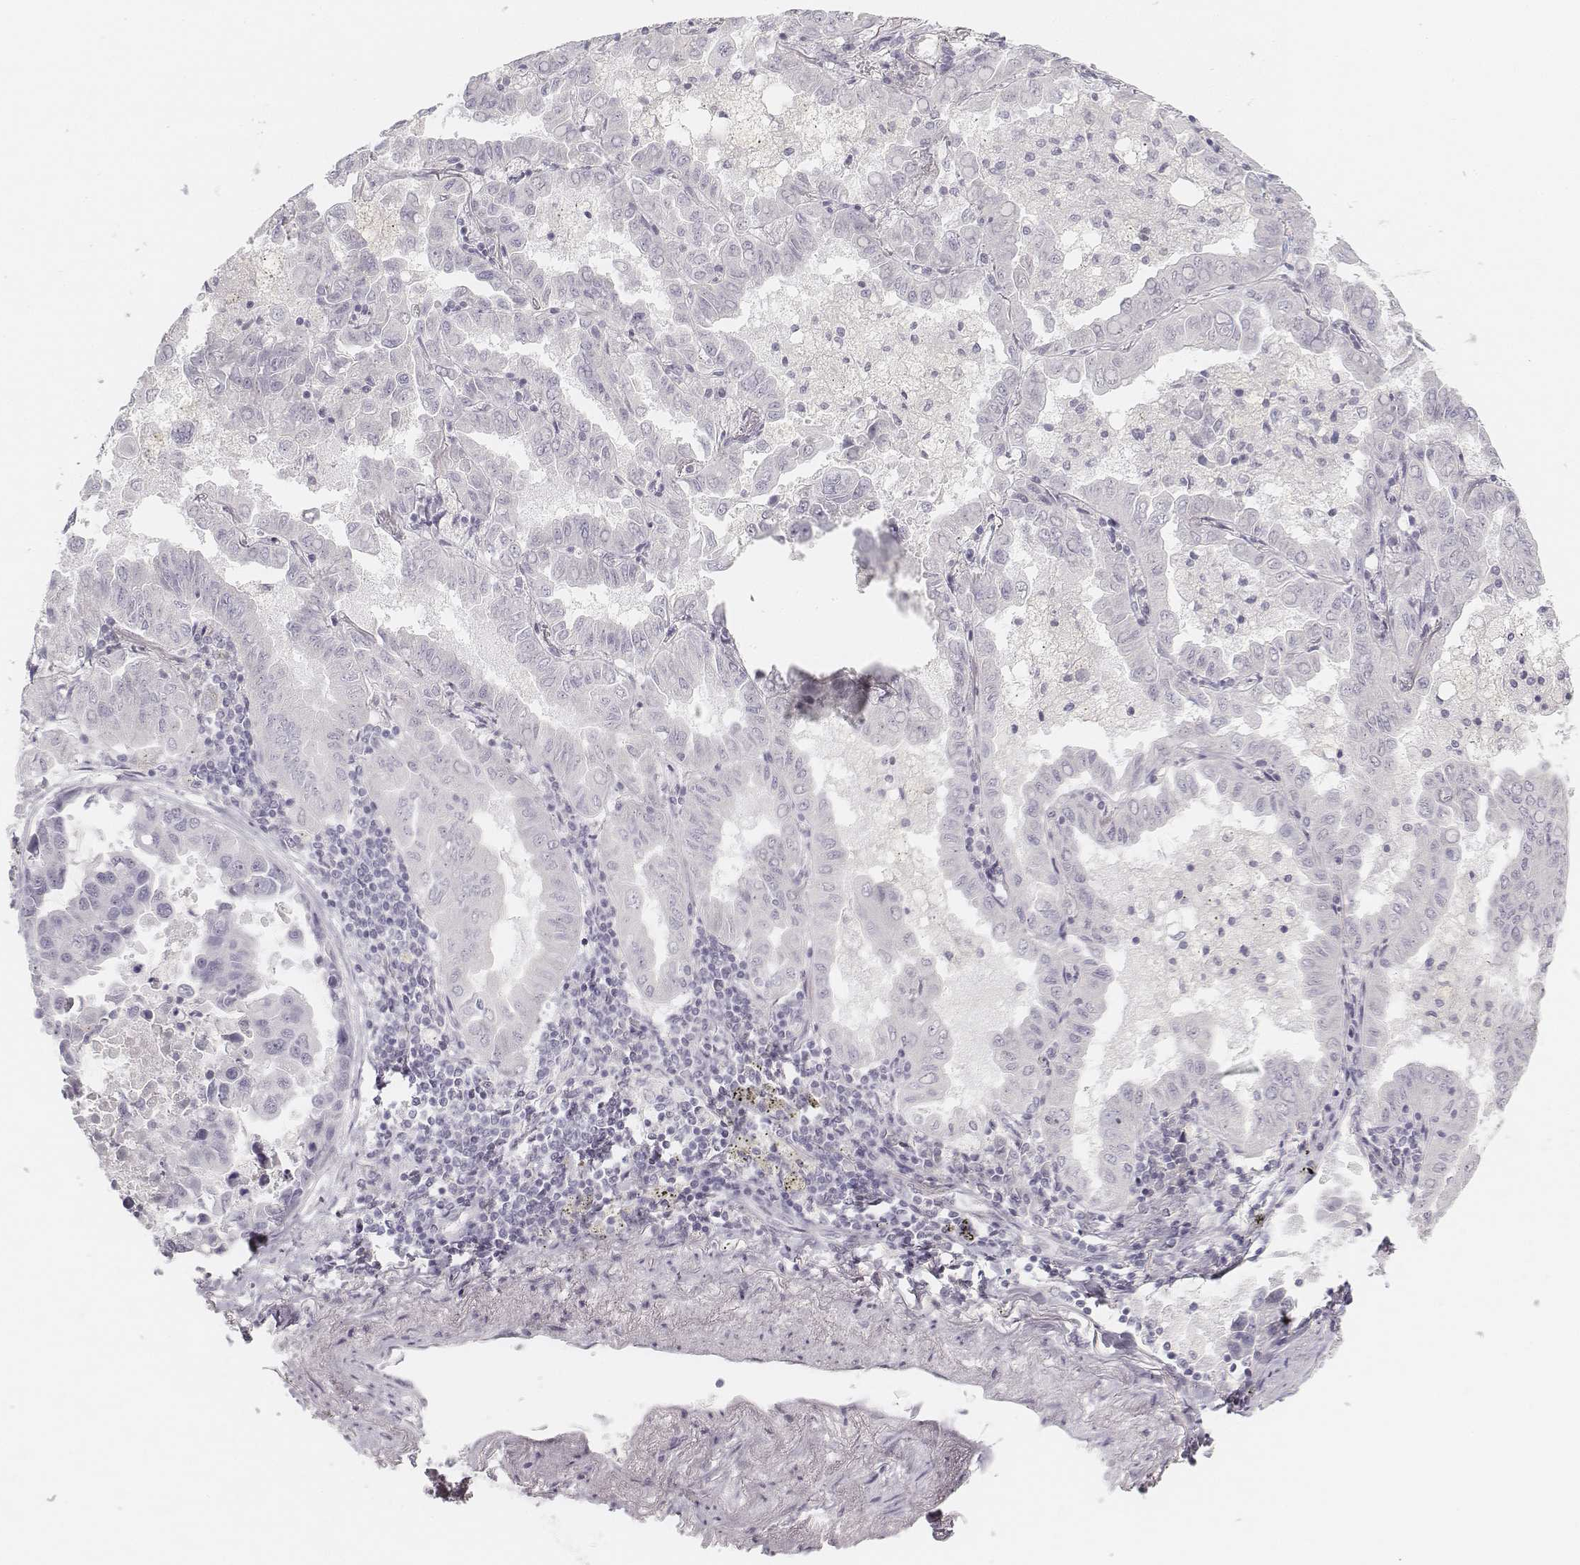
{"staining": {"intensity": "negative", "quantity": "none", "location": "none"}, "tissue": "lung cancer", "cell_type": "Tumor cells", "image_type": "cancer", "snomed": [{"axis": "morphology", "description": "Adenocarcinoma, NOS"}, {"axis": "topography", "description": "Lung"}], "caption": "Adenocarcinoma (lung) stained for a protein using IHC reveals no expression tumor cells.", "gene": "DSG4", "patient": {"sex": "male", "age": 64}}